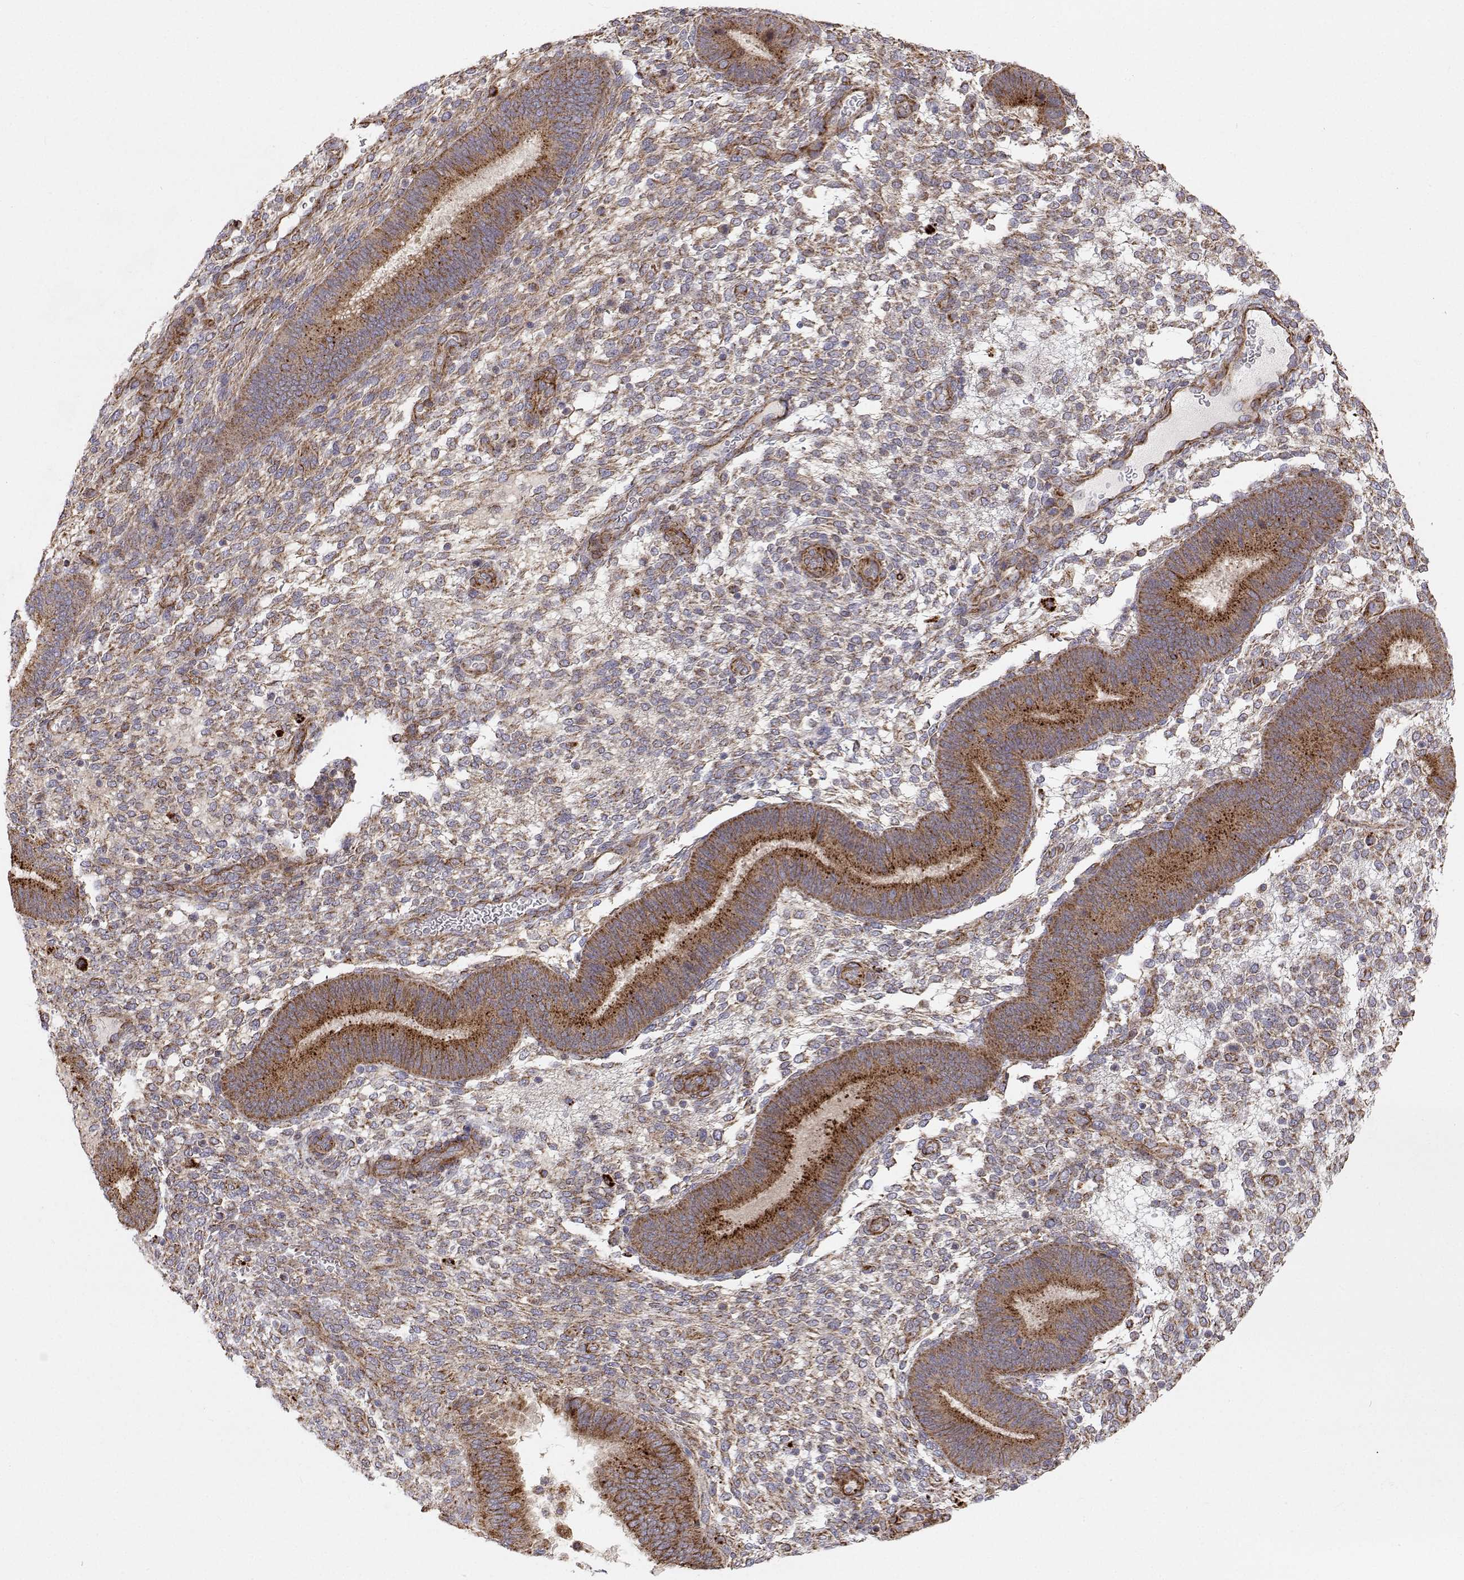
{"staining": {"intensity": "weak", "quantity": "<25%", "location": "cytoplasmic/membranous"}, "tissue": "endometrium", "cell_type": "Cells in endometrial stroma", "image_type": "normal", "snomed": [{"axis": "morphology", "description": "Normal tissue, NOS"}, {"axis": "topography", "description": "Endometrium"}], "caption": "An immunohistochemistry micrograph of normal endometrium is shown. There is no staining in cells in endometrial stroma of endometrium.", "gene": "SPICE1", "patient": {"sex": "female", "age": 39}}